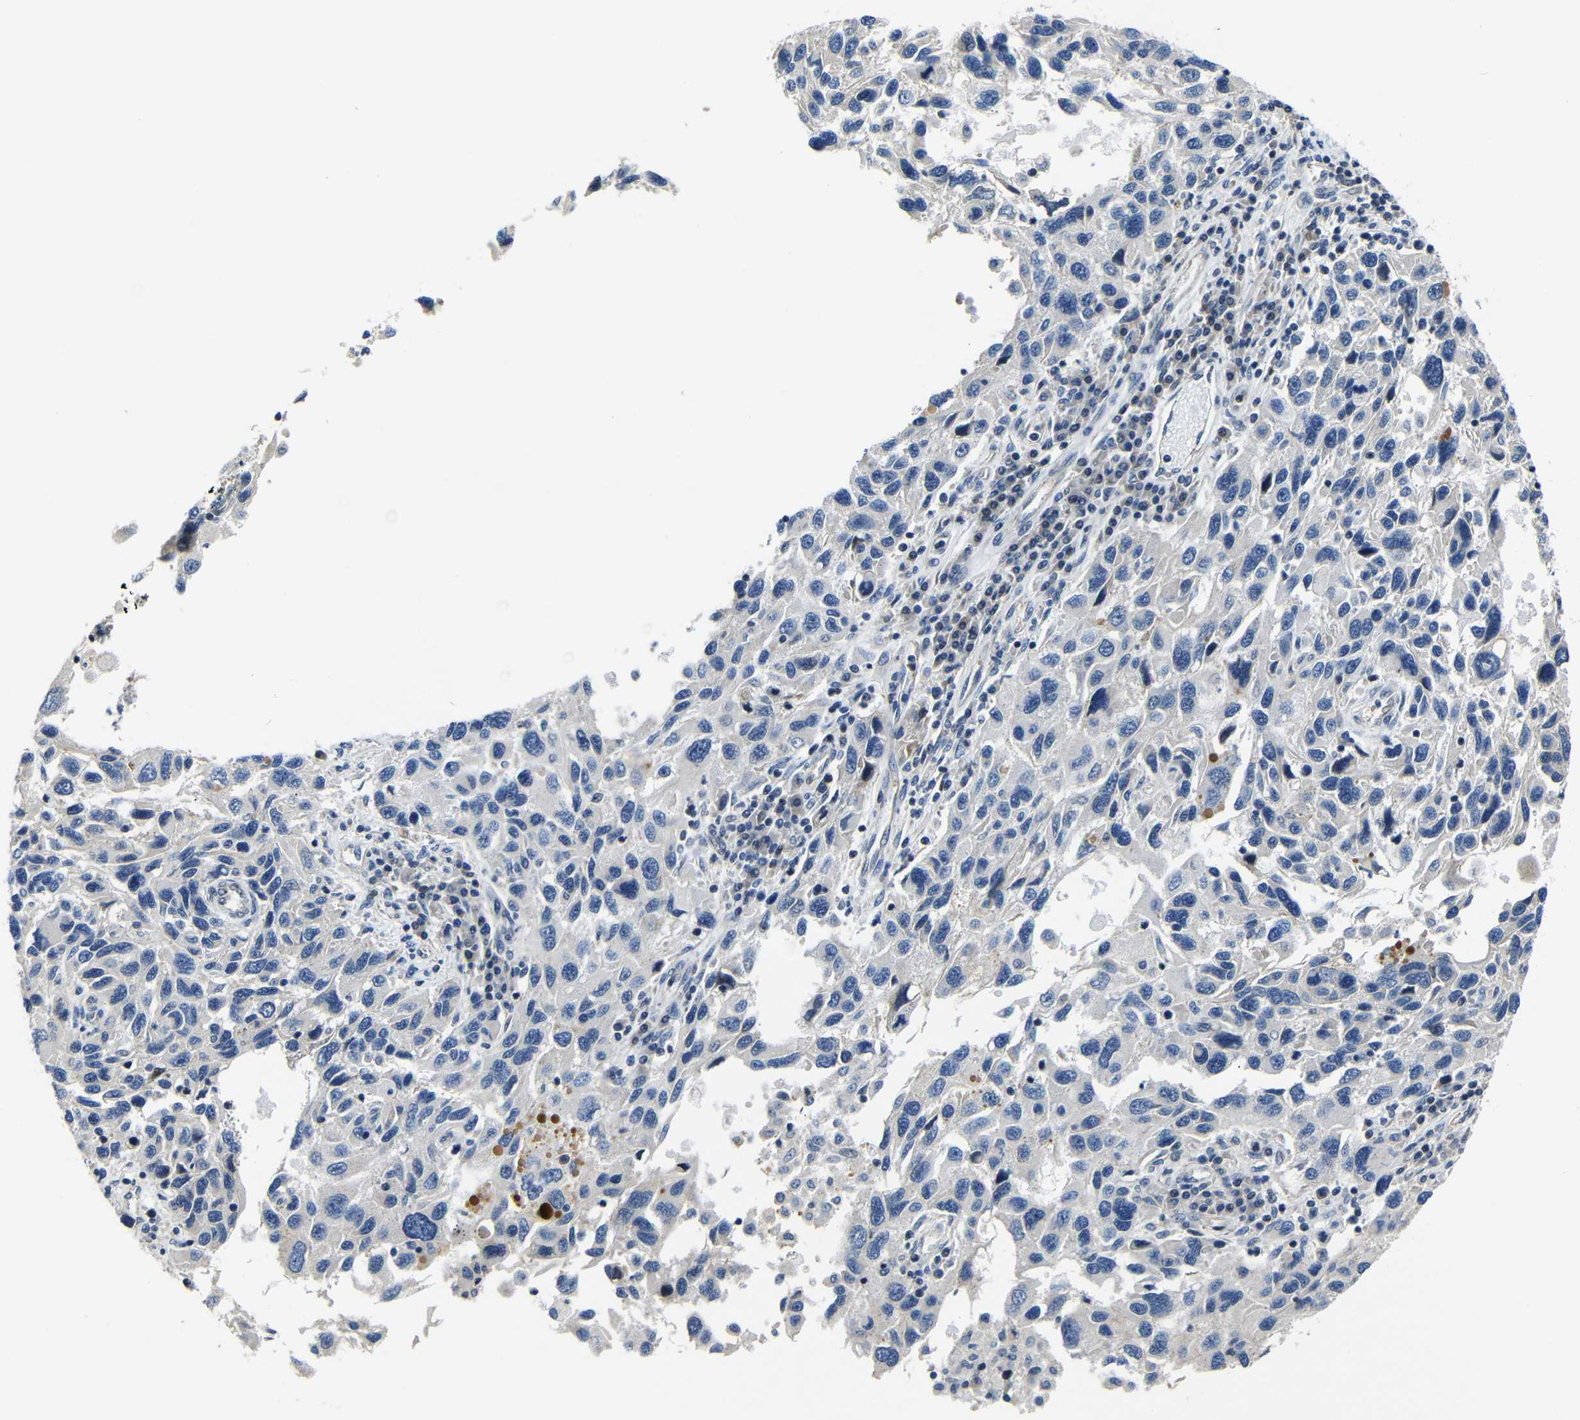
{"staining": {"intensity": "negative", "quantity": "none", "location": "none"}, "tissue": "melanoma", "cell_type": "Tumor cells", "image_type": "cancer", "snomed": [{"axis": "morphology", "description": "Malignant melanoma, NOS"}, {"axis": "topography", "description": "Skin"}], "caption": "IHC histopathology image of neoplastic tissue: malignant melanoma stained with DAB (3,3'-diaminobenzidine) reveals no significant protein positivity in tumor cells.", "gene": "AFDN", "patient": {"sex": "male", "age": 53}}